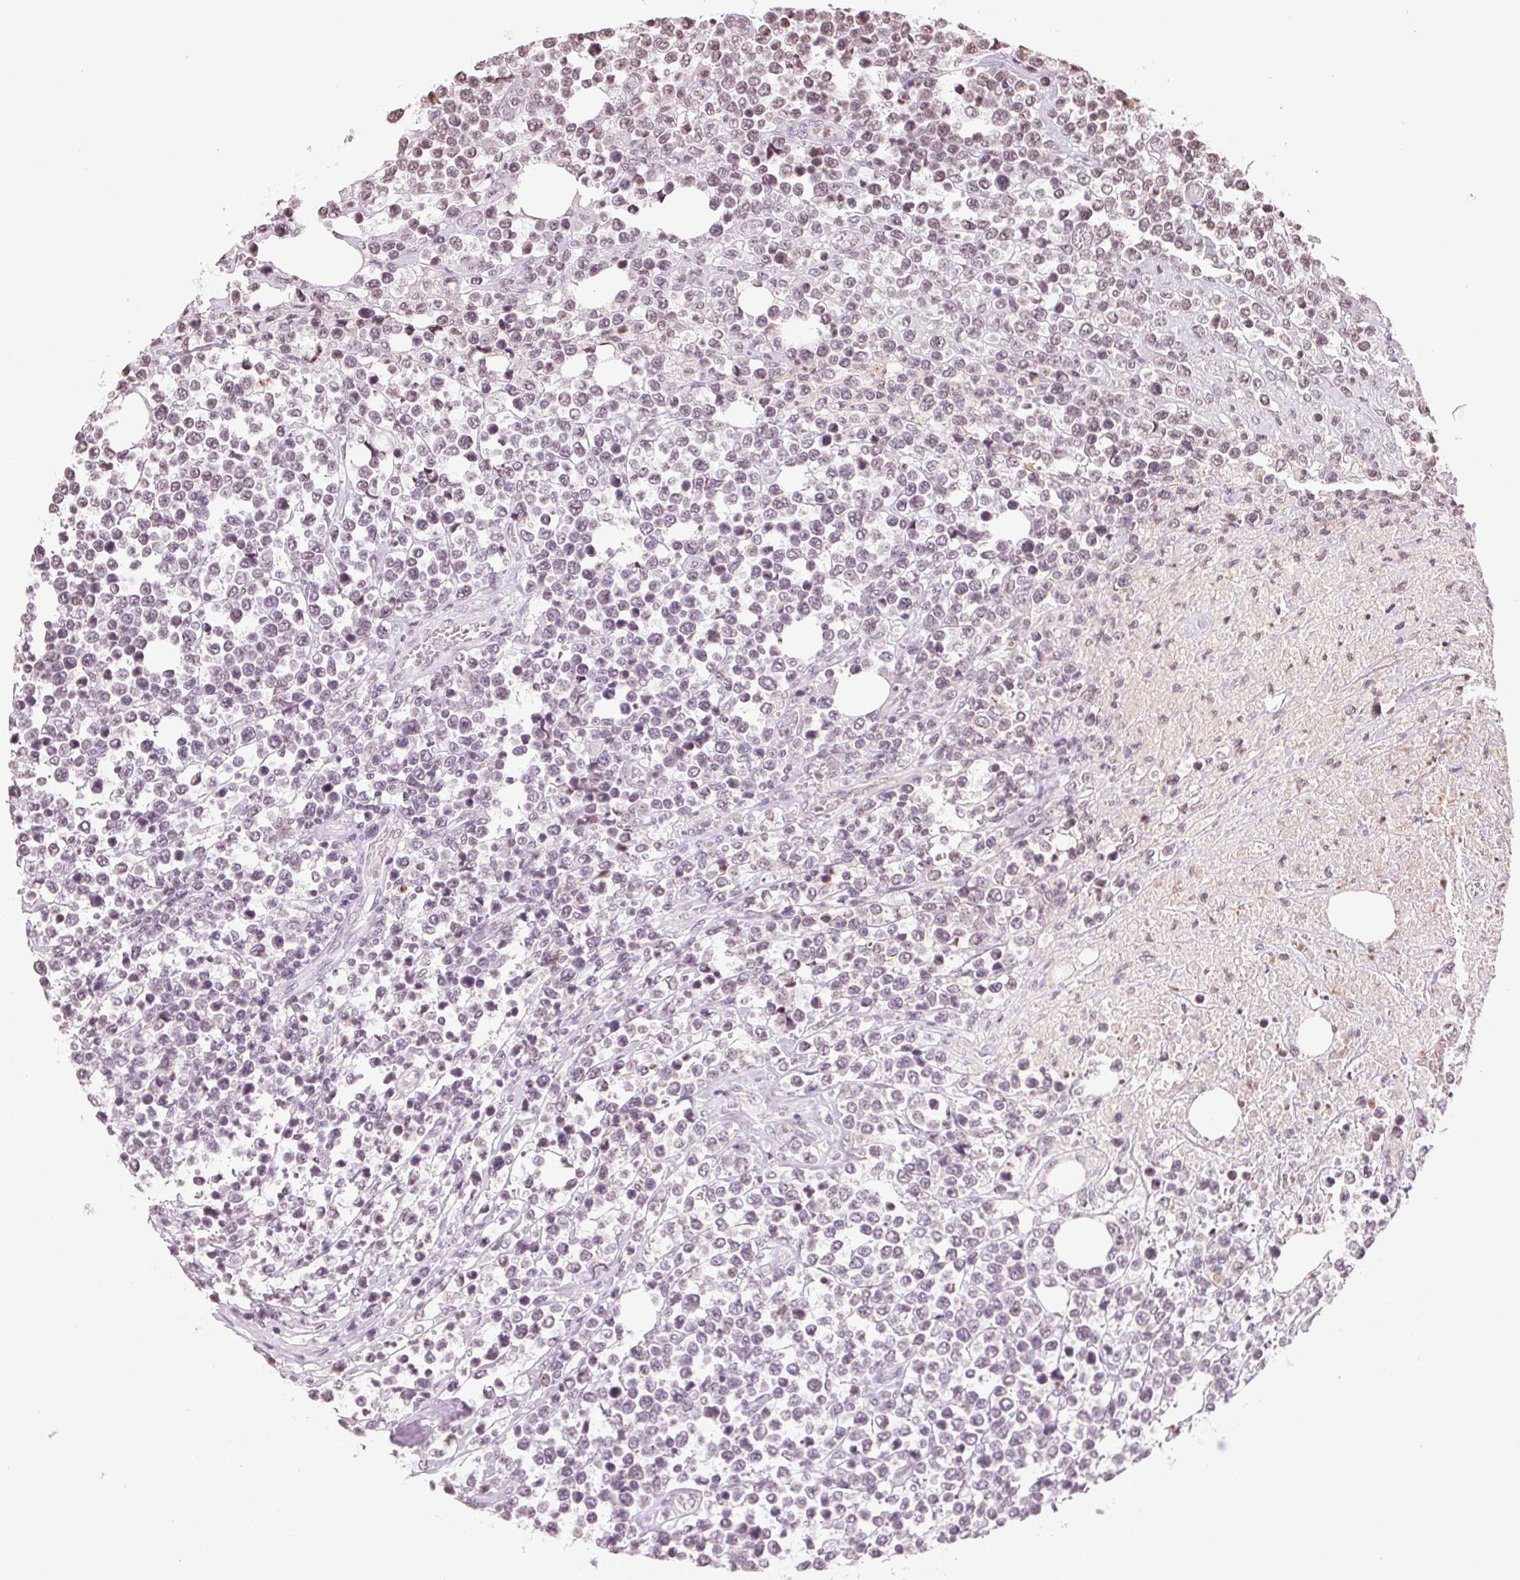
{"staining": {"intensity": "negative", "quantity": "none", "location": "none"}, "tissue": "lymphoma", "cell_type": "Tumor cells", "image_type": "cancer", "snomed": [{"axis": "morphology", "description": "Malignant lymphoma, non-Hodgkin's type, High grade"}, {"axis": "topography", "description": "Soft tissue"}], "caption": "High-grade malignant lymphoma, non-Hodgkin's type stained for a protein using IHC shows no positivity tumor cells.", "gene": "TBP", "patient": {"sex": "female", "age": 56}}